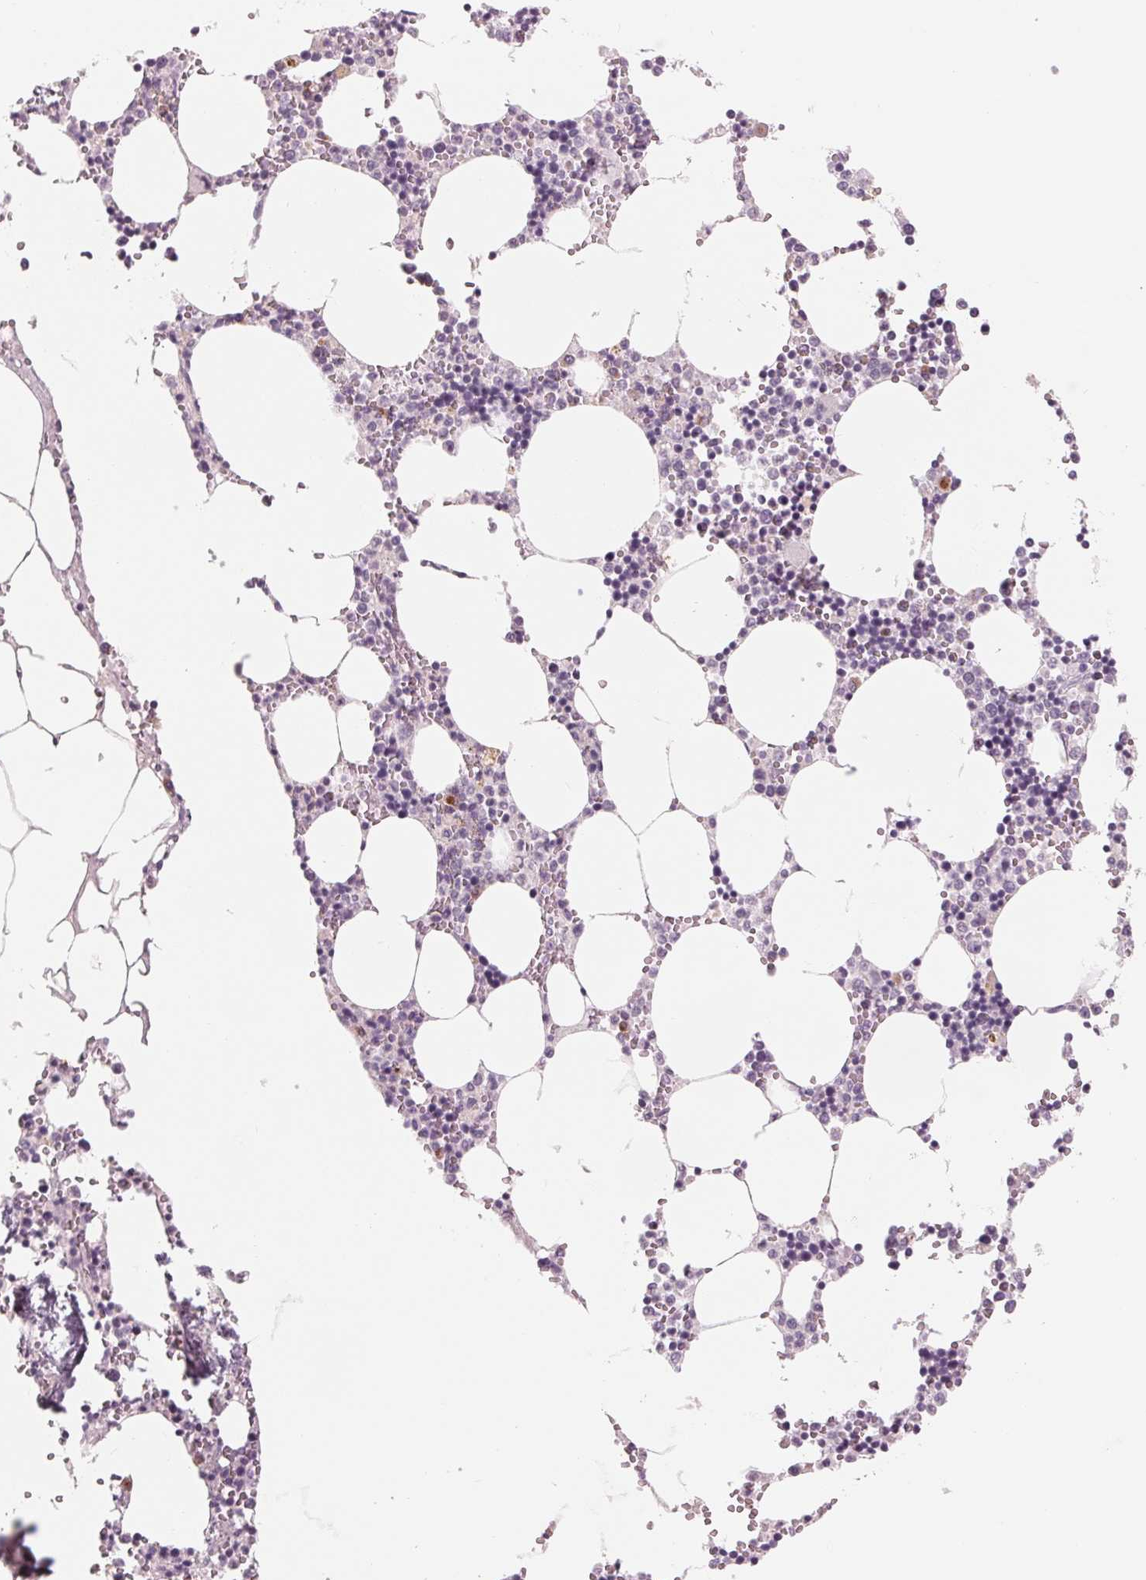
{"staining": {"intensity": "negative", "quantity": "none", "location": "none"}, "tissue": "bone marrow", "cell_type": "Hematopoietic cells", "image_type": "normal", "snomed": [{"axis": "morphology", "description": "Normal tissue, NOS"}, {"axis": "topography", "description": "Bone marrow"}], "caption": "Bone marrow stained for a protein using IHC demonstrates no staining hematopoietic cells.", "gene": "IL9R", "patient": {"sex": "male", "age": 54}}